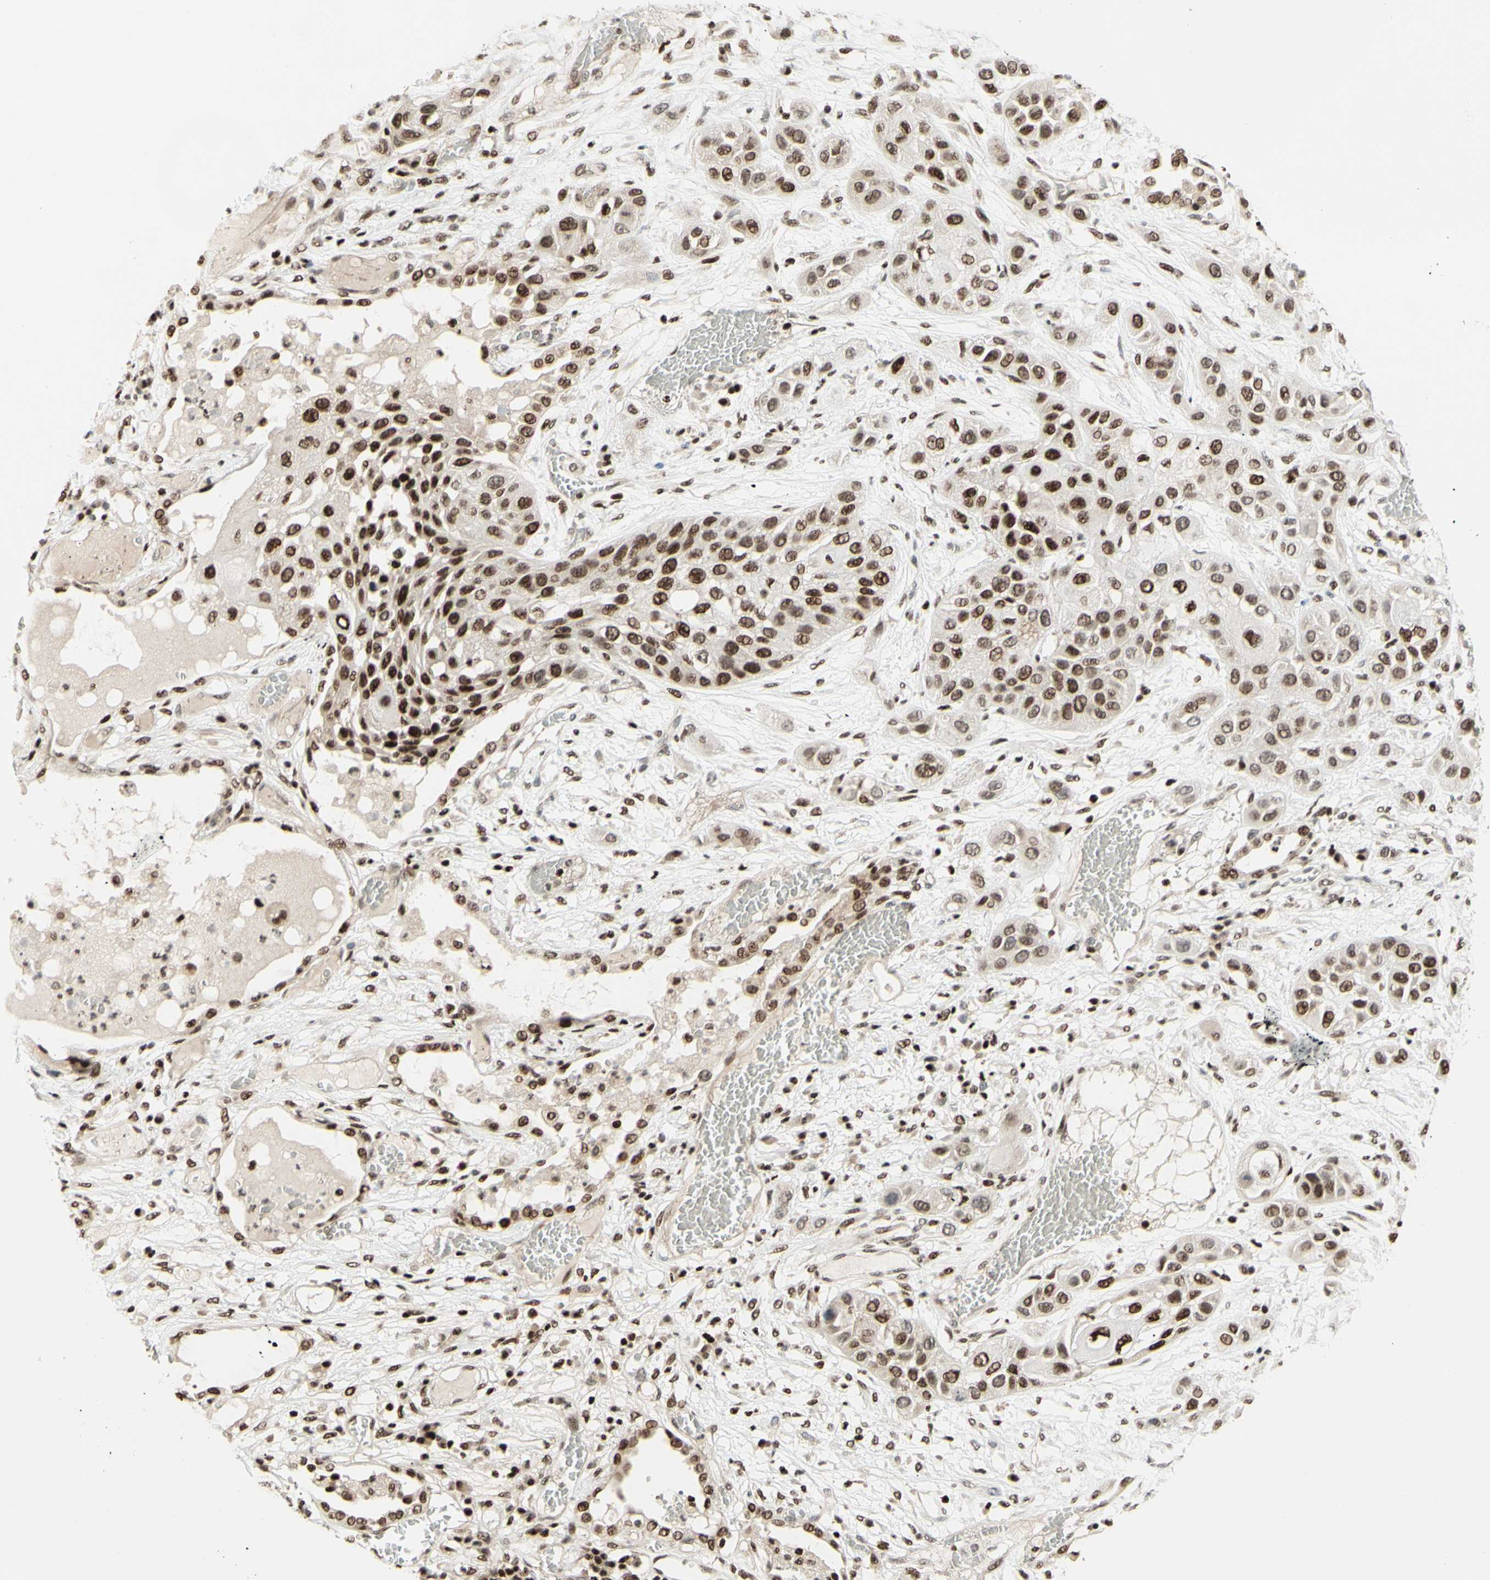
{"staining": {"intensity": "moderate", "quantity": ">75%", "location": "cytoplasmic/membranous,nuclear"}, "tissue": "lung cancer", "cell_type": "Tumor cells", "image_type": "cancer", "snomed": [{"axis": "morphology", "description": "Squamous cell carcinoma, NOS"}, {"axis": "topography", "description": "Lung"}], "caption": "This micrograph demonstrates immunohistochemistry staining of human lung squamous cell carcinoma, with medium moderate cytoplasmic/membranous and nuclear staining in approximately >75% of tumor cells.", "gene": "CDKL5", "patient": {"sex": "male", "age": 71}}